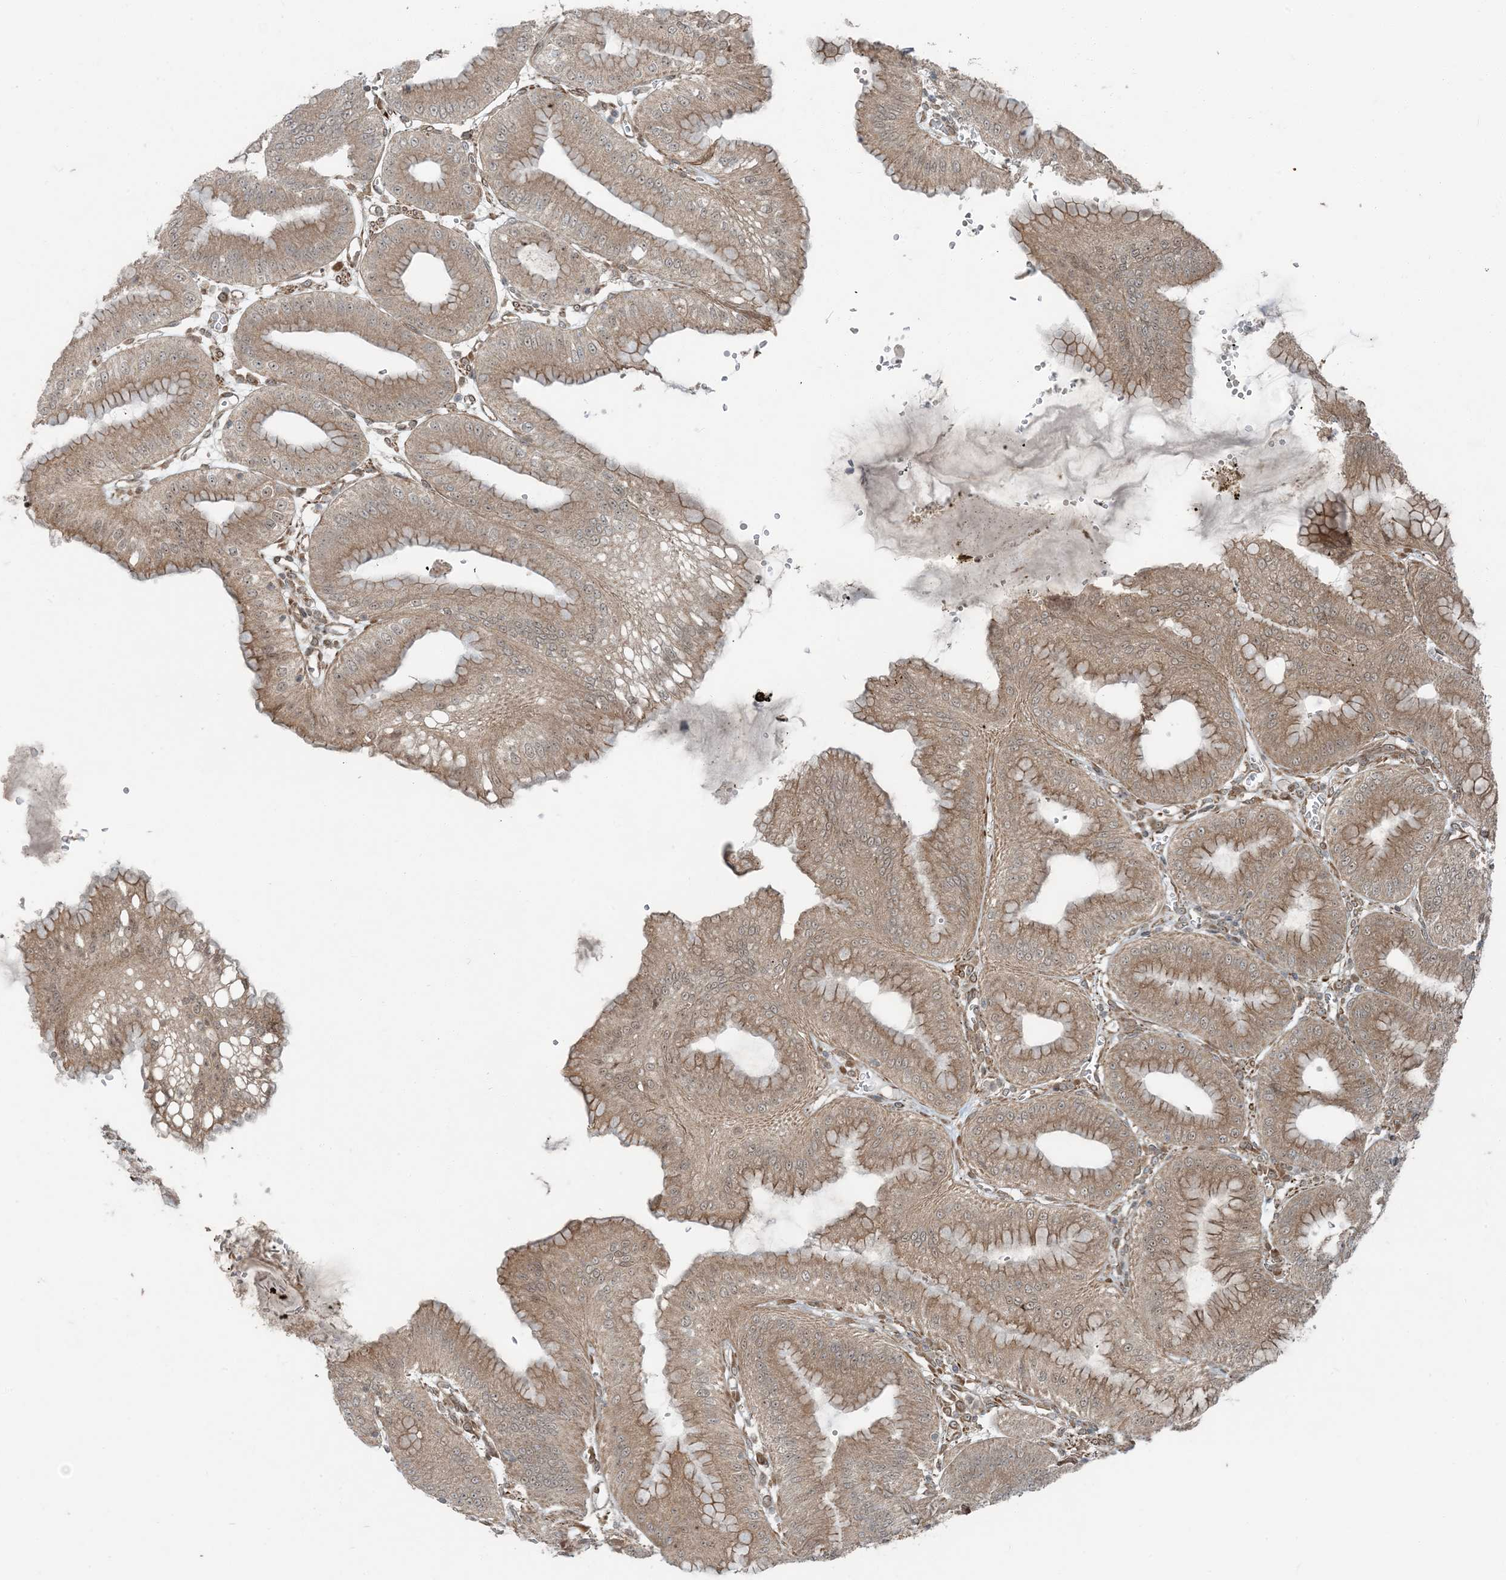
{"staining": {"intensity": "moderate", "quantity": ">75%", "location": "cytoplasmic/membranous"}, "tissue": "stomach", "cell_type": "Glandular cells", "image_type": "normal", "snomed": [{"axis": "morphology", "description": "Normal tissue, NOS"}, {"axis": "topography", "description": "Stomach, lower"}], "caption": "Immunohistochemistry histopathology image of unremarkable stomach stained for a protein (brown), which shows medium levels of moderate cytoplasmic/membranous staining in approximately >75% of glandular cells.", "gene": "EDEM2", "patient": {"sex": "male", "age": 71}}